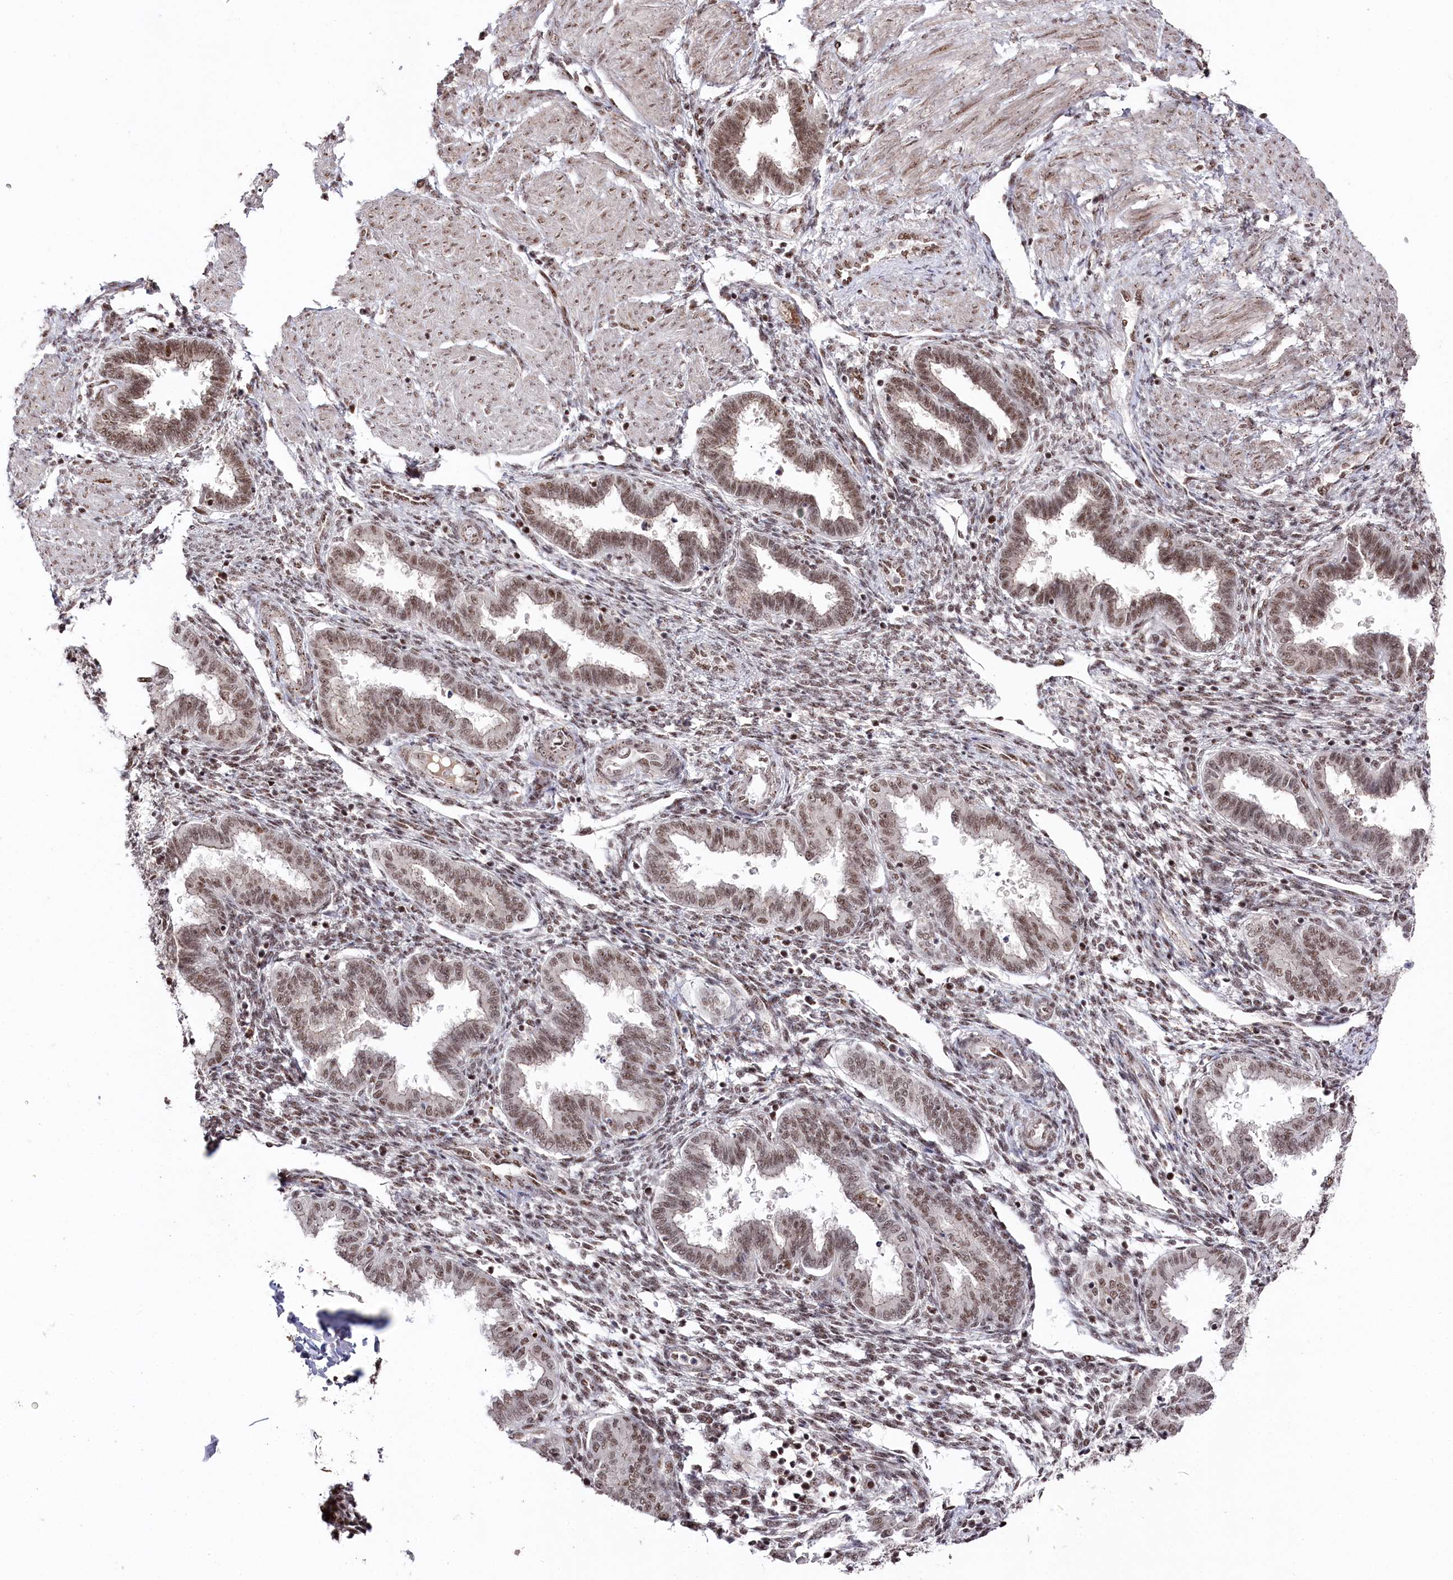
{"staining": {"intensity": "weak", "quantity": "25%-75%", "location": "nuclear"}, "tissue": "endometrium", "cell_type": "Cells in endometrial stroma", "image_type": "normal", "snomed": [{"axis": "morphology", "description": "Normal tissue, NOS"}, {"axis": "topography", "description": "Endometrium"}], "caption": "DAB immunohistochemical staining of unremarkable endometrium displays weak nuclear protein staining in about 25%-75% of cells in endometrial stroma.", "gene": "POLR2H", "patient": {"sex": "female", "age": 33}}